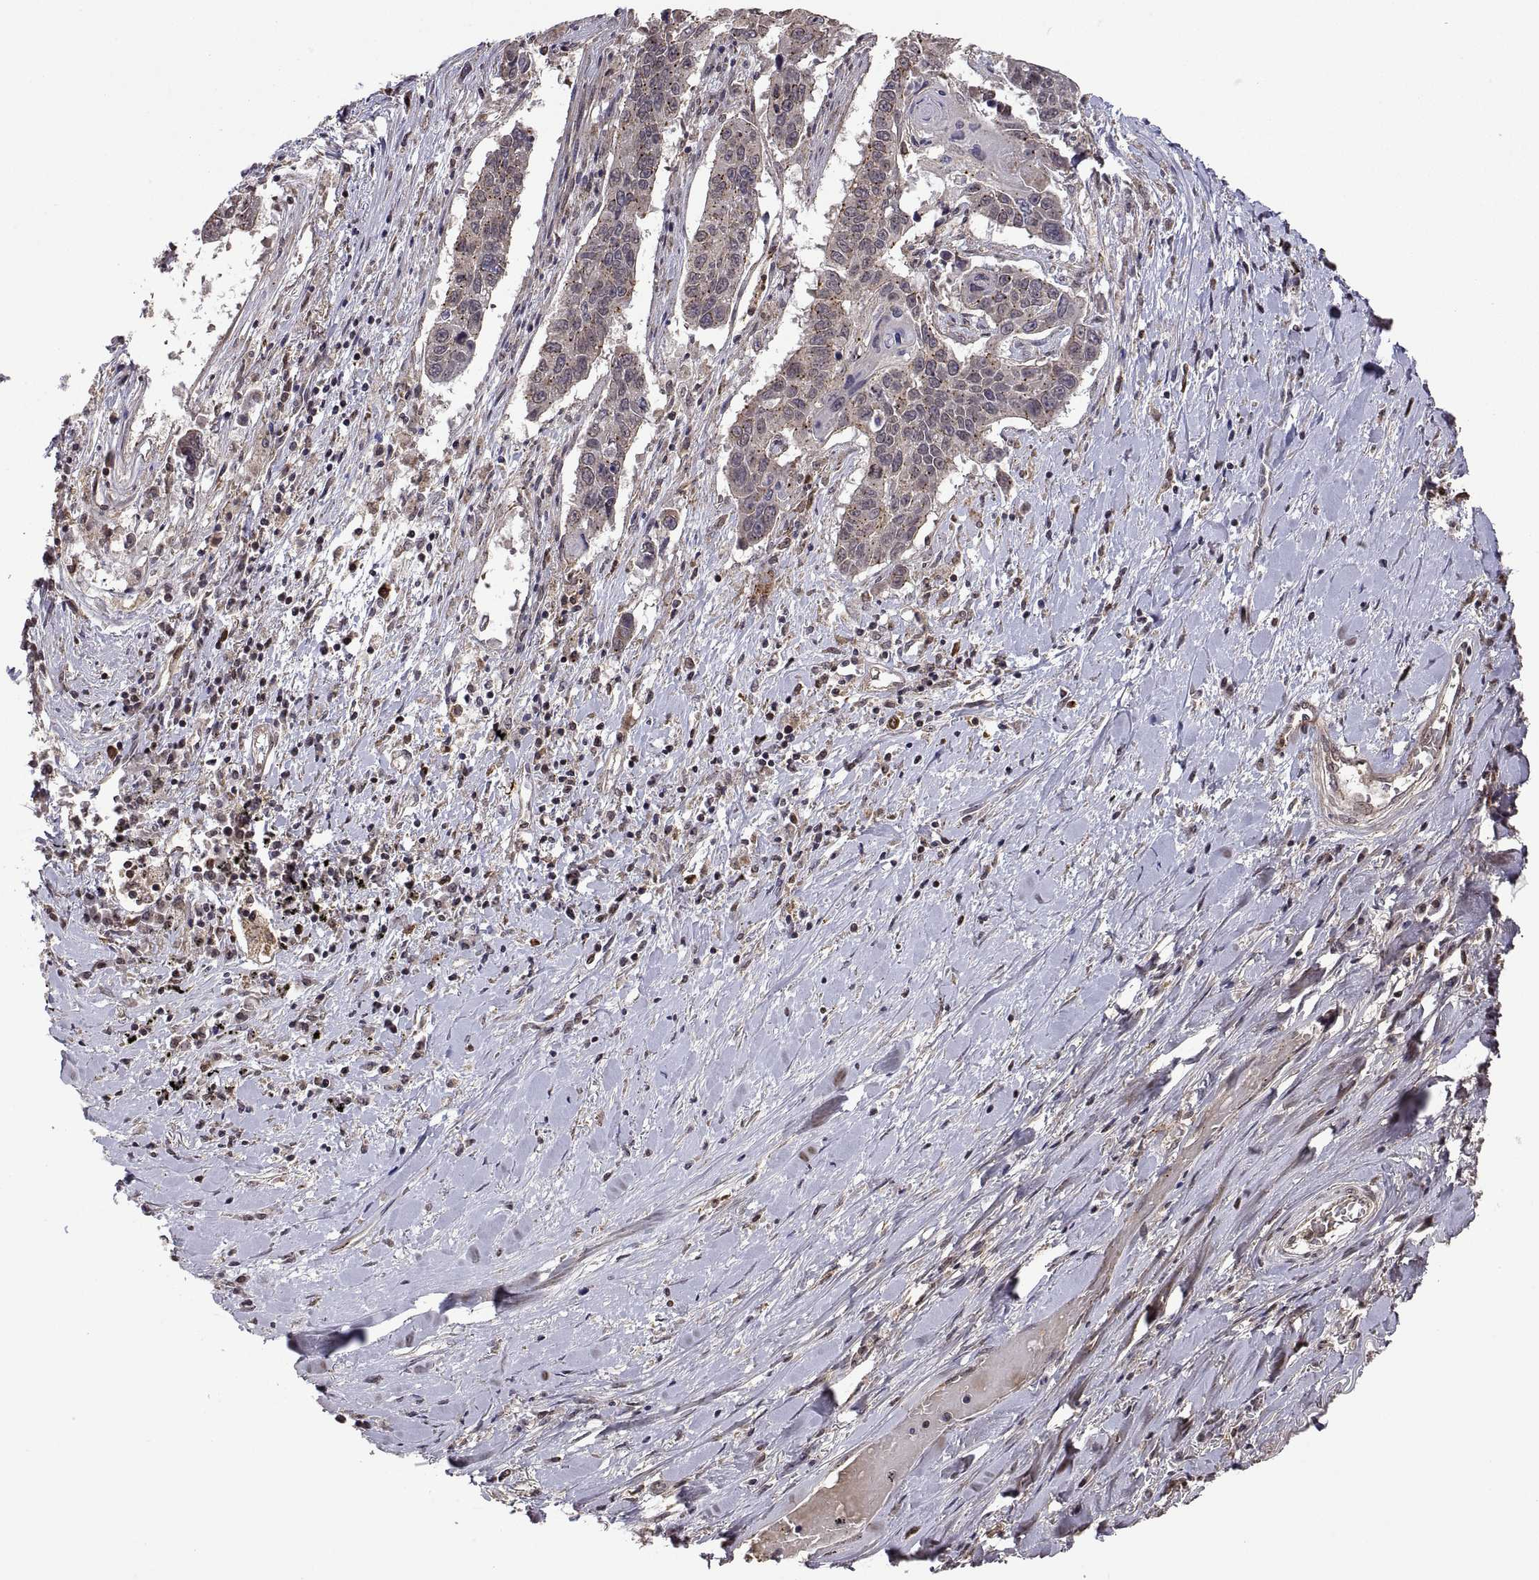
{"staining": {"intensity": "weak", "quantity": "25%-75%", "location": "cytoplasmic/membranous"}, "tissue": "lung cancer", "cell_type": "Tumor cells", "image_type": "cancer", "snomed": [{"axis": "morphology", "description": "Squamous cell carcinoma, NOS"}, {"axis": "topography", "description": "Lung"}], "caption": "Lung squamous cell carcinoma was stained to show a protein in brown. There is low levels of weak cytoplasmic/membranous expression in approximately 25%-75% of tumor cells. (IHC, brightfield microscopy, high magnification).", "gene": "ZNRF2", "patient": {"sex": "male", "age": 73}}